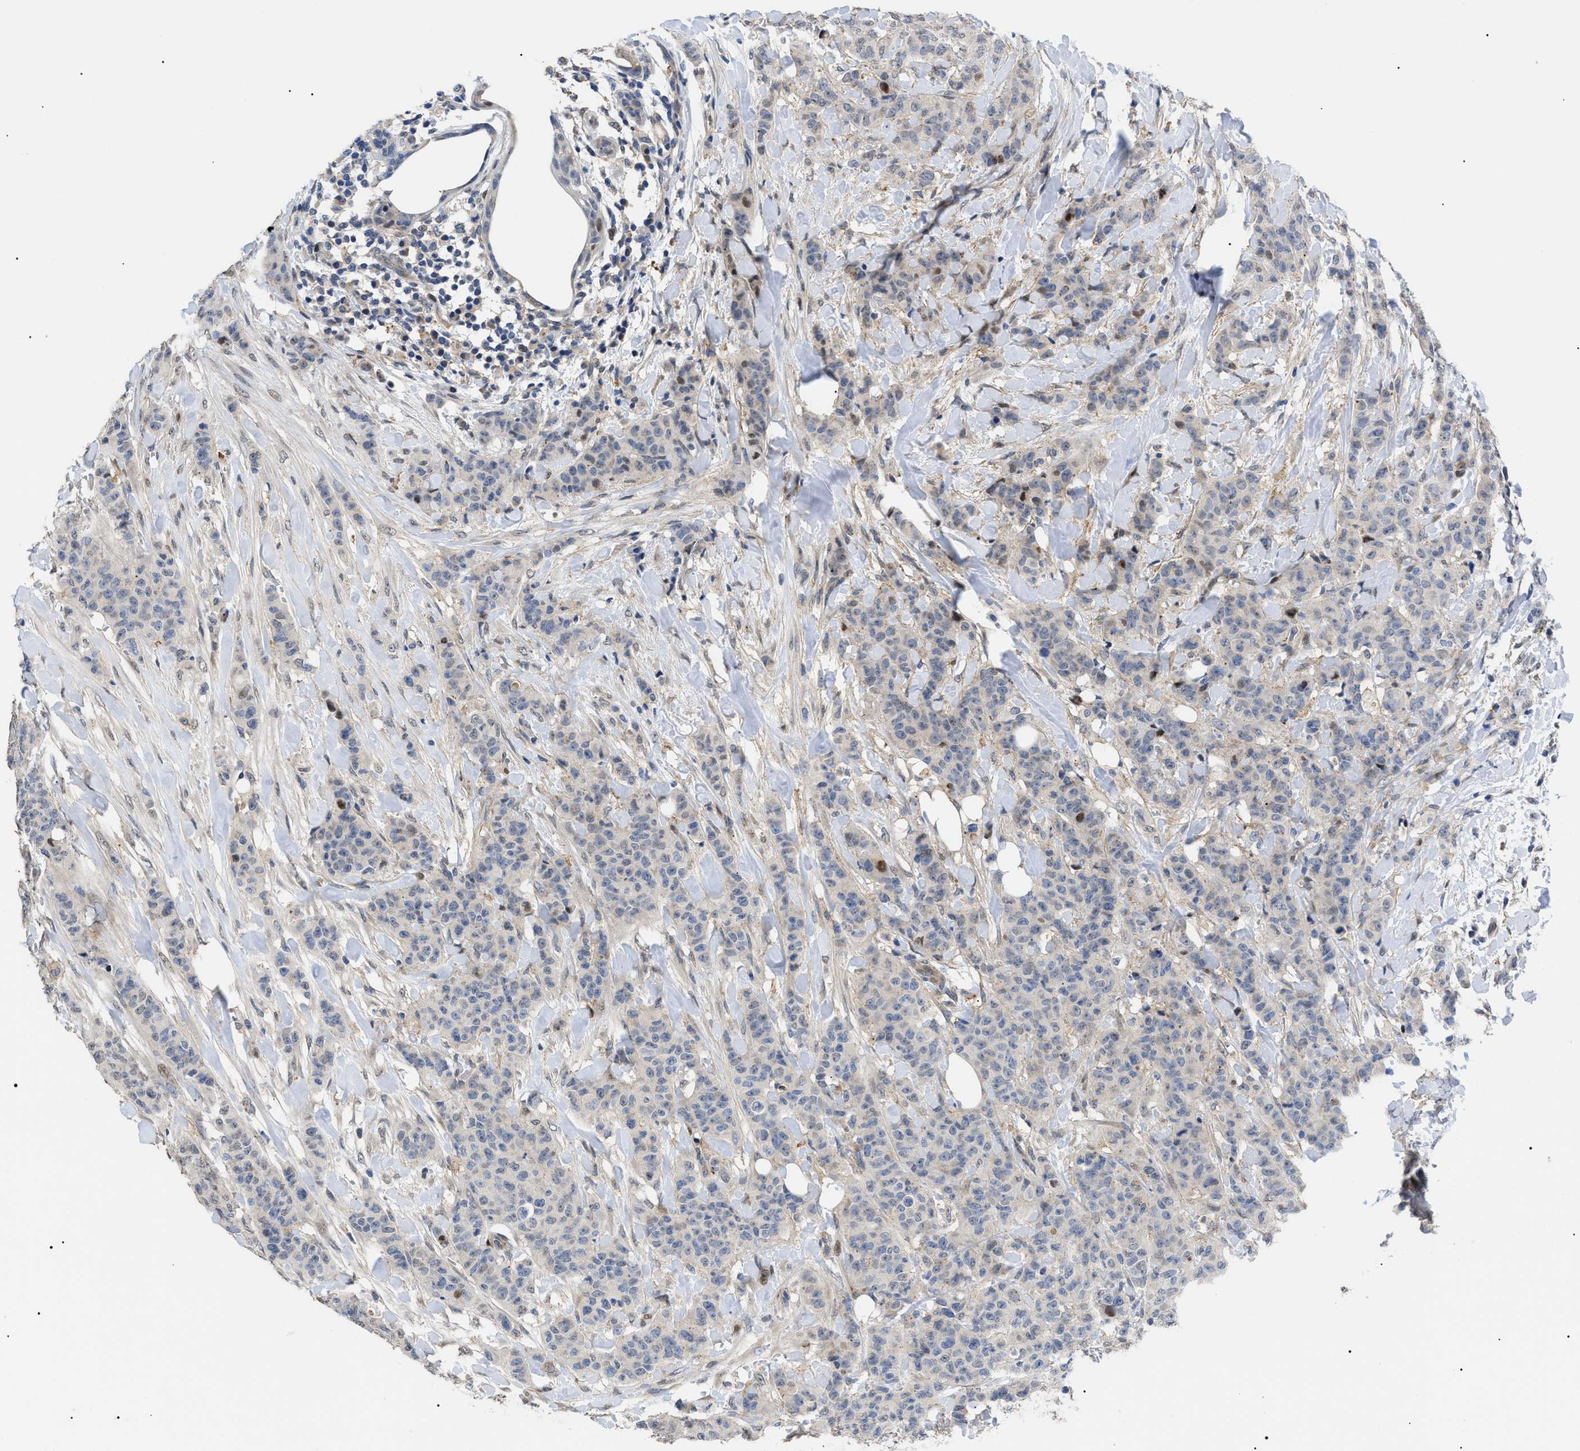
{"staining": {"intensity": "weak", "quantity": "<25%", "location": "cytoplasmic/membranous"}, "tissue": "breast cancer", "cell_type": "Tumor cells", "image_type": "cancer", "snomed": [{"axis": "morphology", "description": "Normal tissue, NOS"}, {"axis": "morphology", "description": "Duct carcinoma"}, {"axis": "topography", "description": "Breast"}], "caption": "Tumor cells are negative for protein expression in human breast intraductal carcinoma. (Immunohistochemistry, brightfield microscopy, high magnification).", "gene": "SFXN5", "patient": {"sex": "female", "age": 40}}